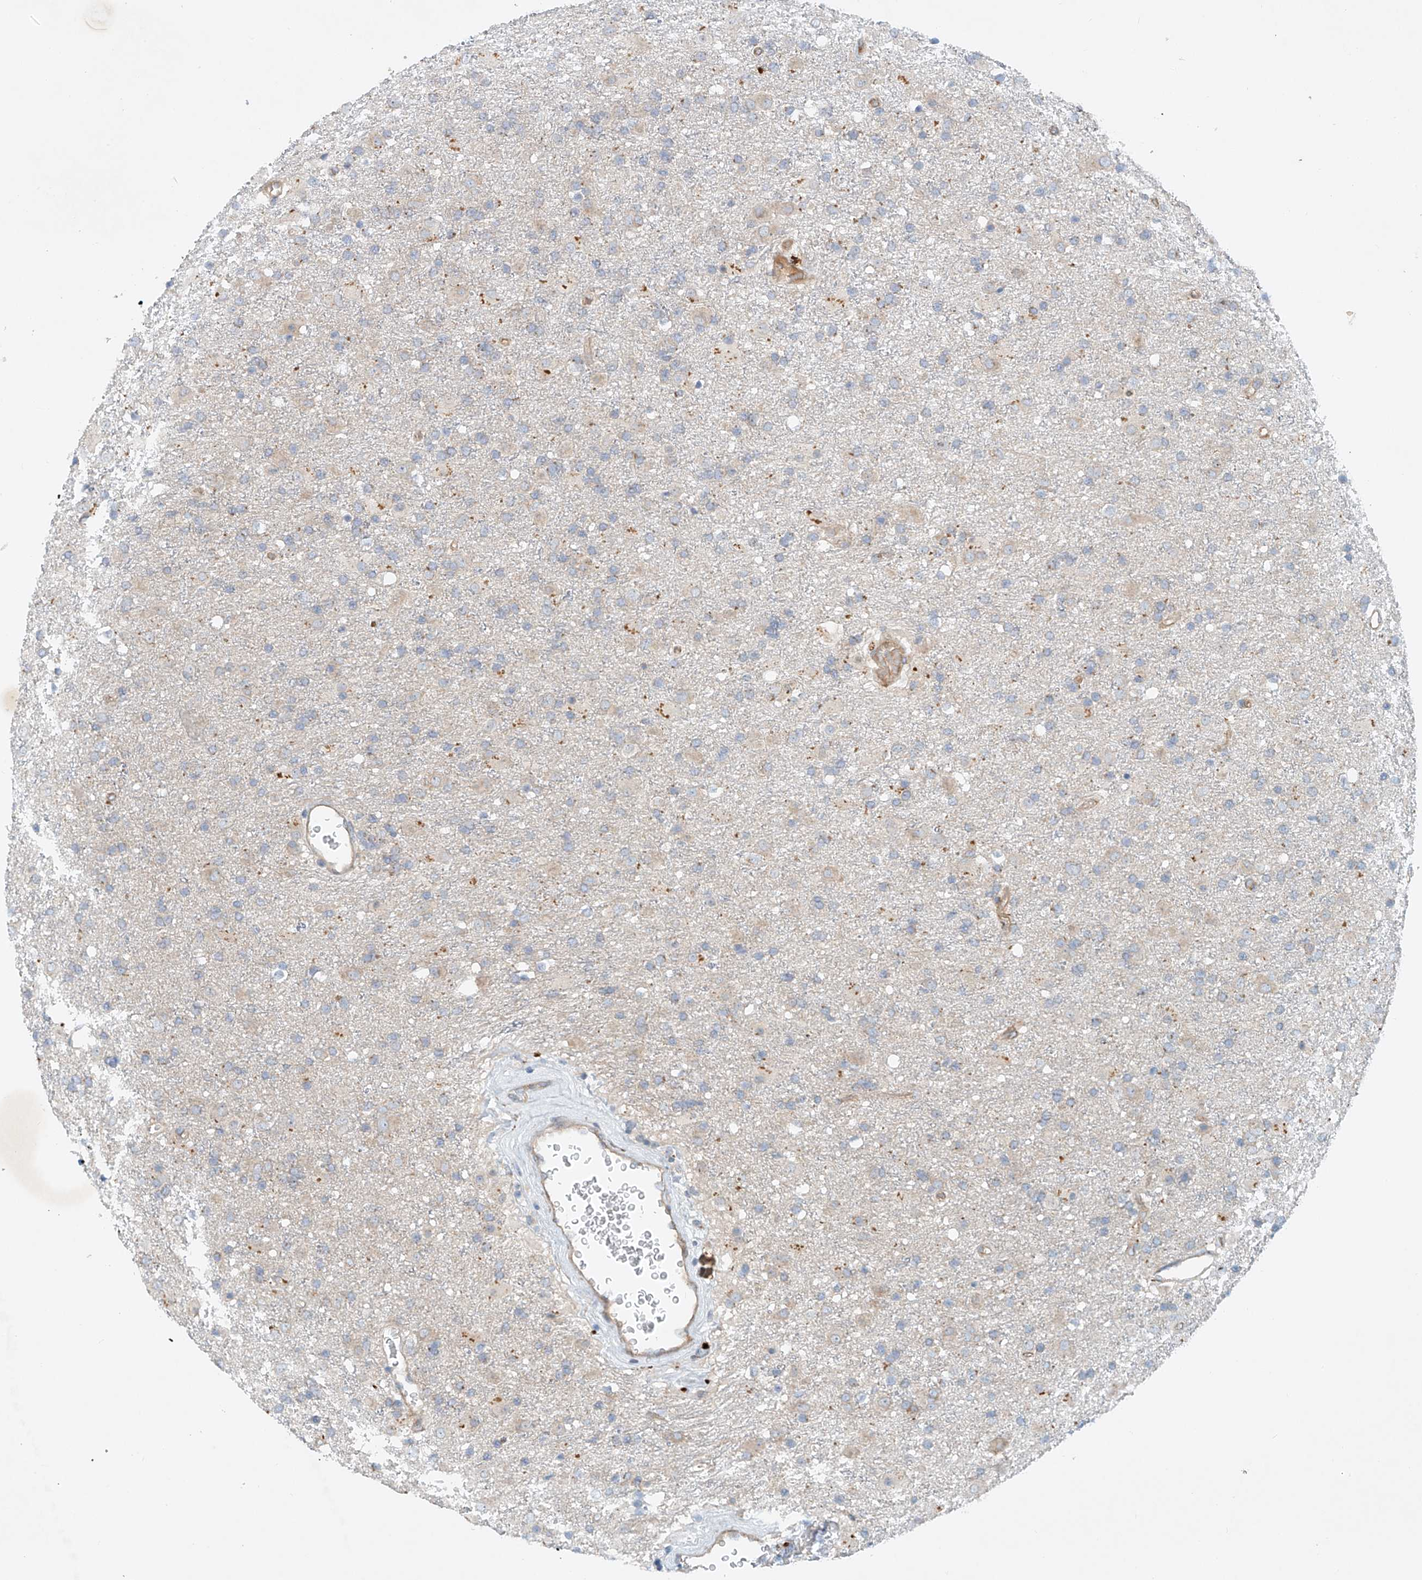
{"staining": {"intensity": "negative", "quantity": "none", "location": "none"}, "tissue": "glioma", "cell_type": "Tumor cells", "image_type": "cancer", "snomed": [{"axis": "morphology", "description": "Glioma, malignant, Low grade"}, {"axis": "topography", "description": "Brain"}], "caption": "This micrograph is of malignant glioma (low-grade) stained with IHC to label a protein in brown with the nuclei are counter-stained blue. There is no staining in tumor cells.", "gene": "LYRM9", "patient": {"sex": "male", "age": 65}}